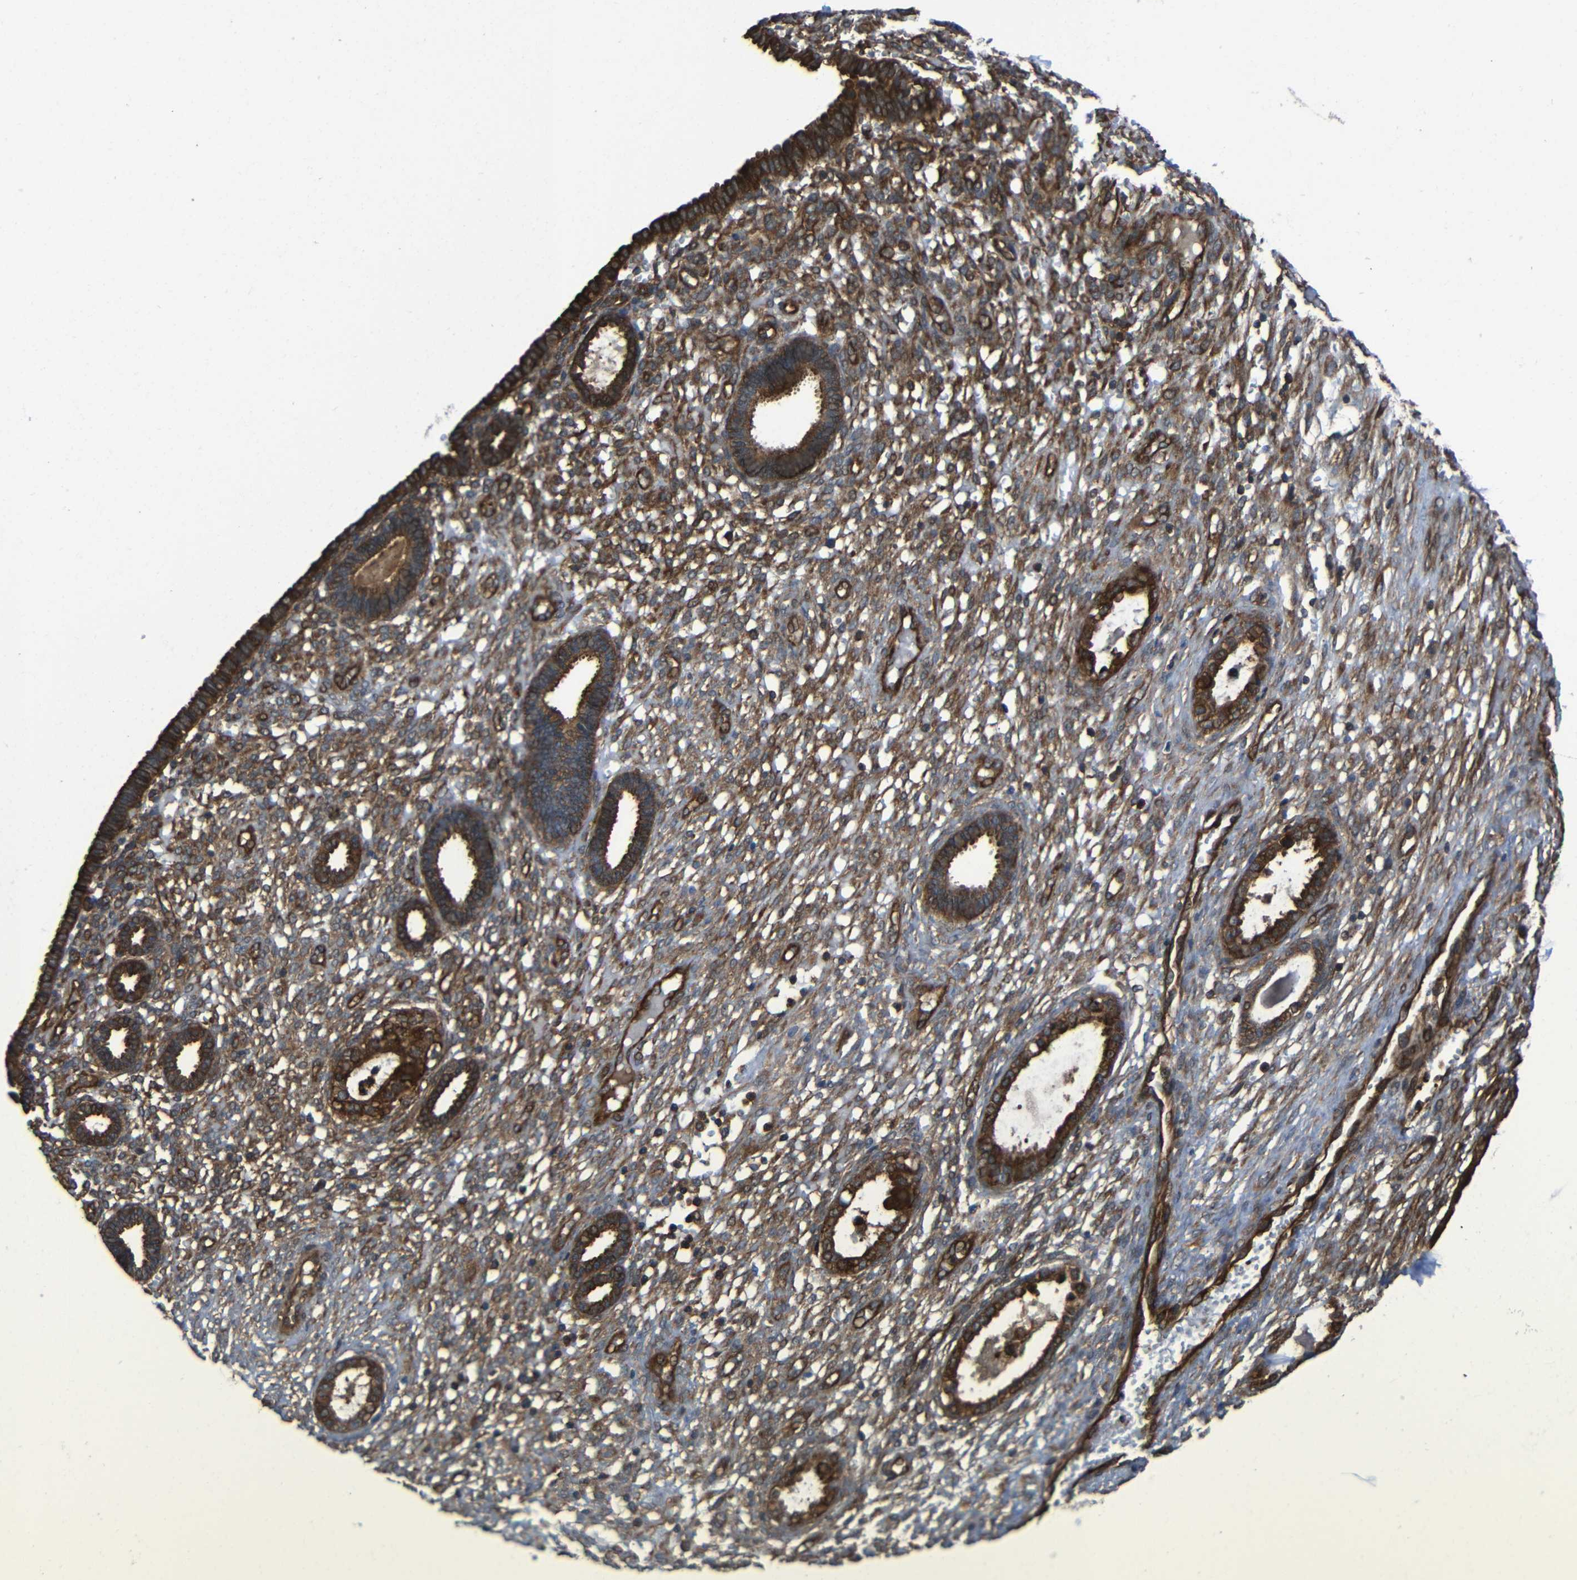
{"staining": {"intensity": "moderate", "quantity": "25%-75%", "location": "cytoplasmic/membranous"}, "tissue": "endometrium", "cell_type": "Cells in endometrial stroma", "image_type": "normal", "snomed": [{"axis": "morphology", "description": "Normal tissue, NOS"}, {"axis": "topography", "description": "Endometrium"}], "caption": "IHC photomicrograph of benign human endometrium stained for a protein (brown), which displays medium levels of moderate cytoplasmic/membranous expression in about 25%-75% of cells in endometrial stroma.", "gene": "PTCH1", "patient": {"sex": "female", "age": 61}}